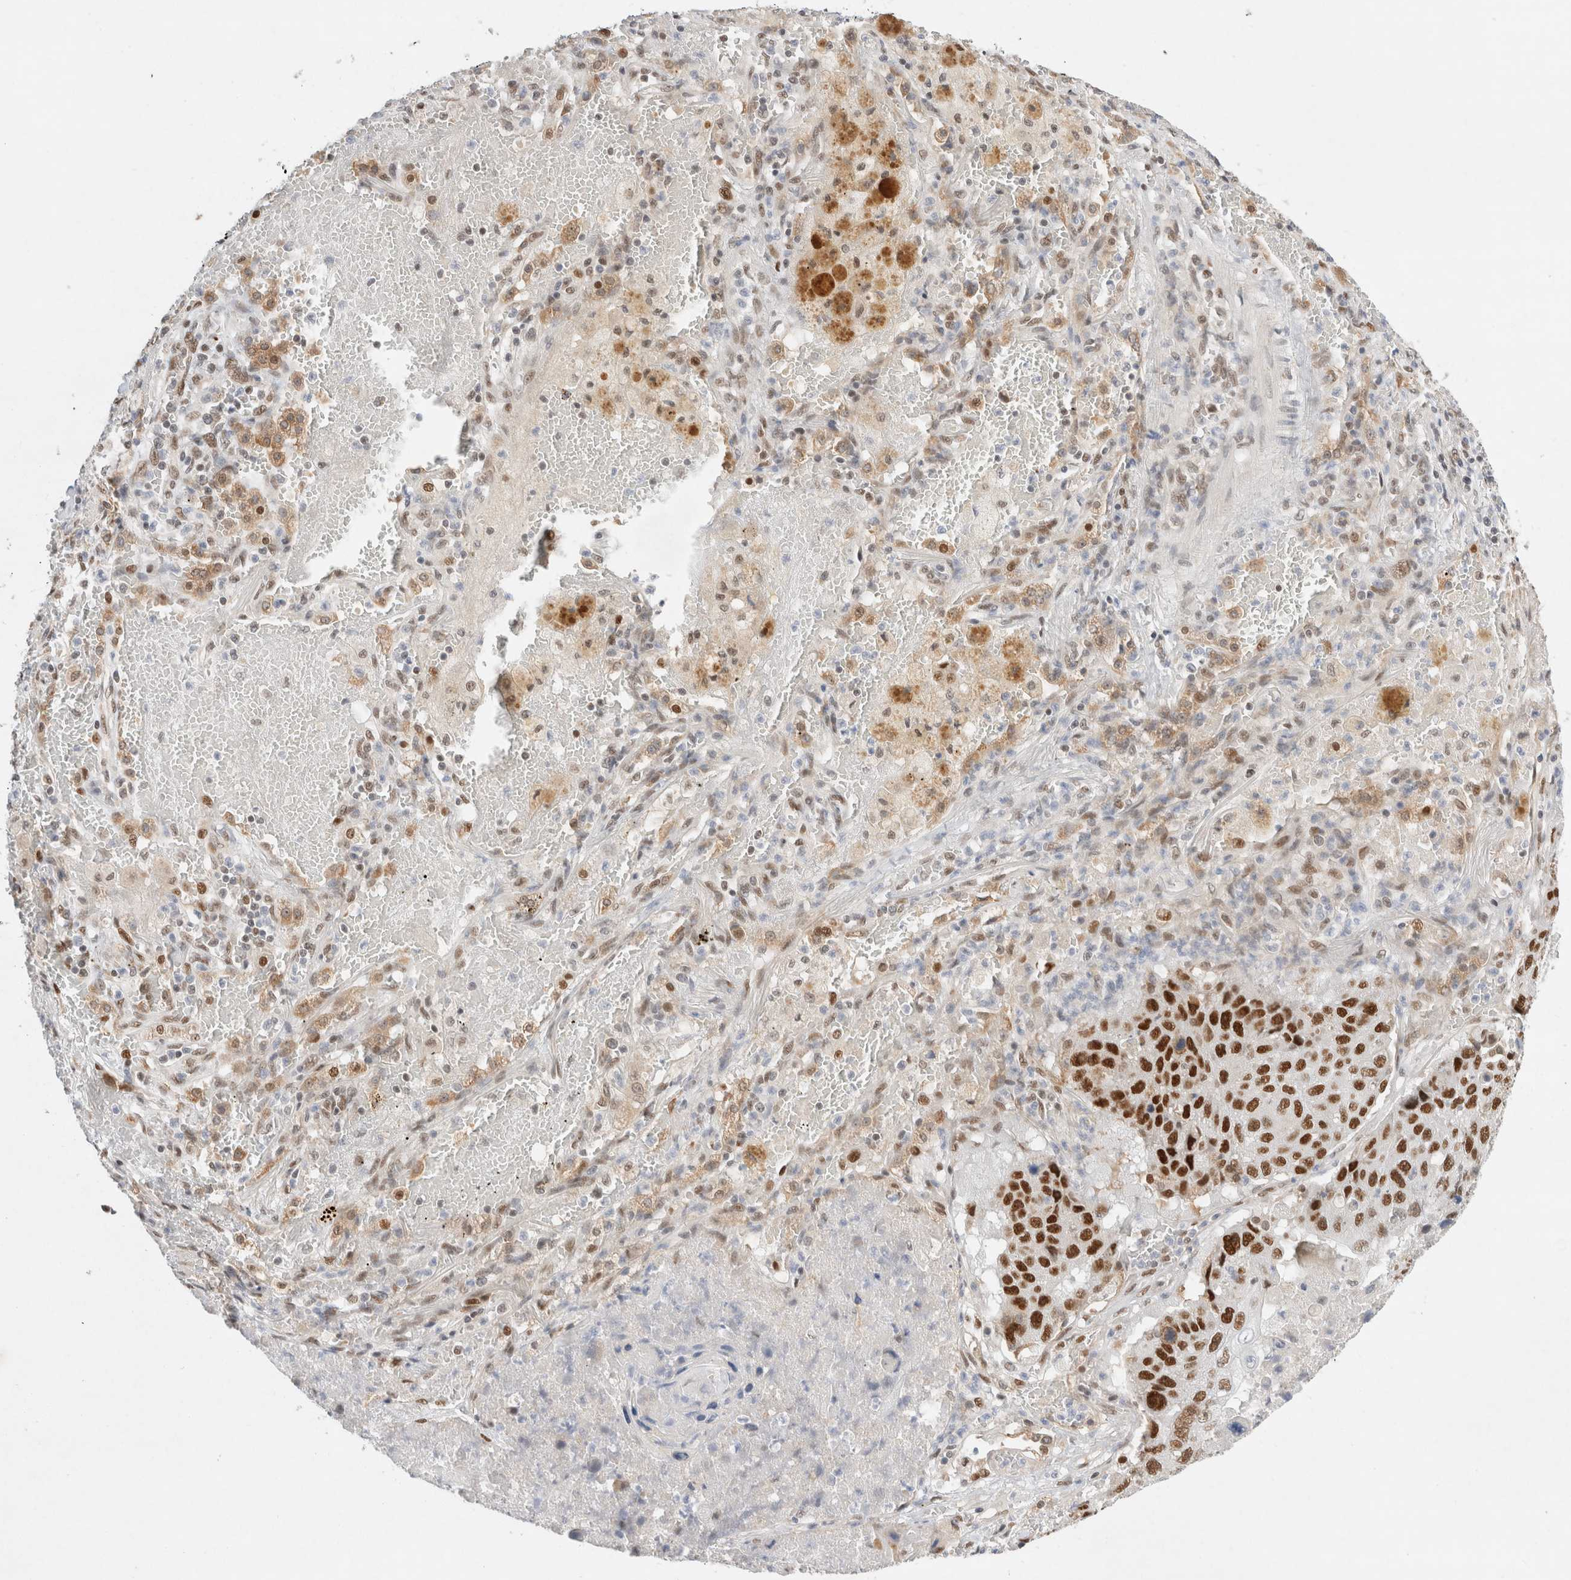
{"staining": {"intensity": "strong", "quantity": ">75%", "location": "nuclear"}, "tissue": "lung cancer", "cell_type": "Tumor cells", "image_type": "cancer", "snomed": [{"axis": "morphology", "description": "Squamous cell carcinoma, NOS"}, {"axis": "topography", "description": "Lung"}], "caption": "Immunohistochemical staining of human lung cancer (squamous cell carcinoma) reveals high levels of strong nuclear staining in approximately >75% of tumor cells. The staining was performed using DAB to visualize the protein expression in brown, while the nuclei were stained in blue with hematoxylin (Magnification: 20x).", "gene": "GTF2I", "patient": {"sex": "male", "age": 61}}